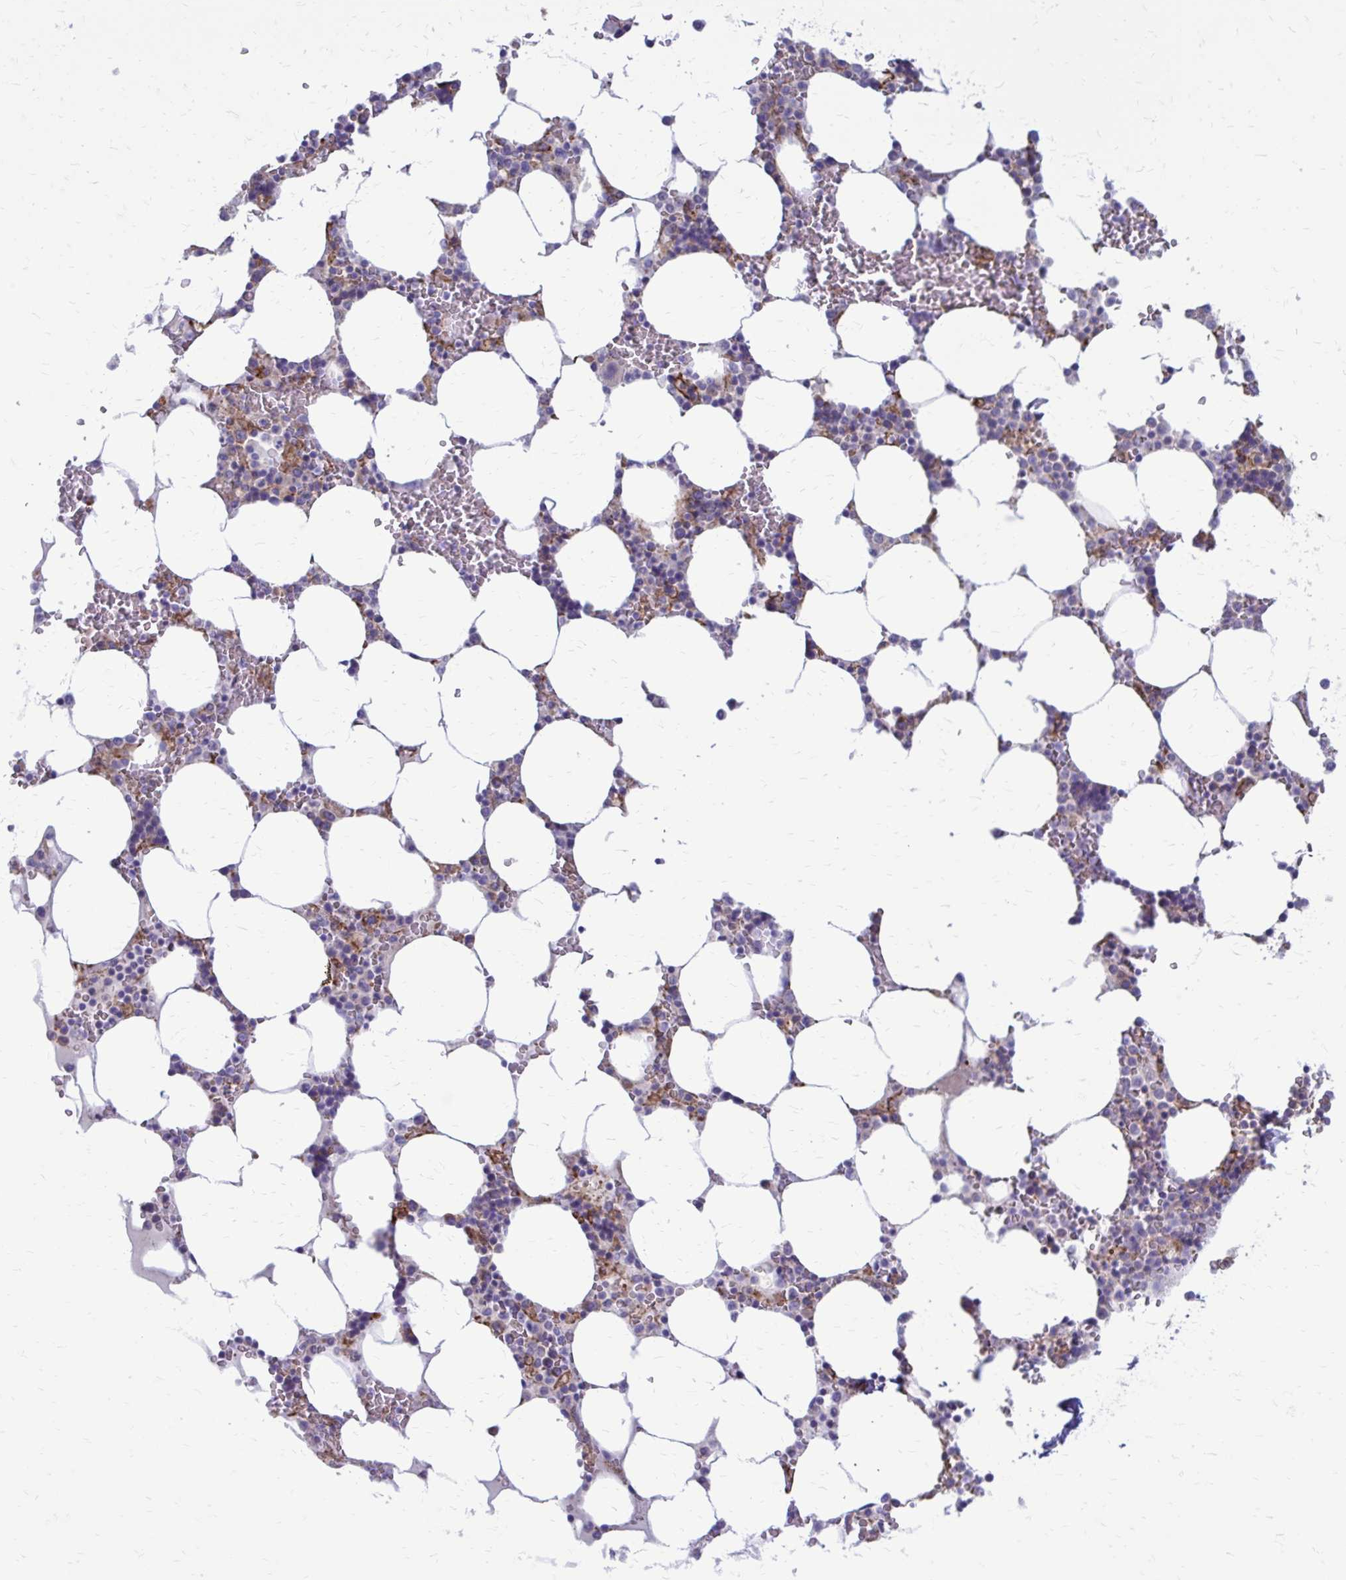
{"staining": {"intensity": "moderate", "quantity": "<25%", "location": "cytoplasmic/membranous"}, "tissue": "bone marrow", "cell_type": "Hematopoietic cells", "image_type": "normal", "snomed": [{"axis": "morphology", "description": "Normal tissue, NOS"}, {"axis": "topography", "description": "Bone marrow"}], "caption": "Moderate cytoplasmic/membranous expression is identified in about <25% of hematopoietic cells in unremarkable bone marrow.", "gene": "CLTA", "patient": {"sex": "male", "age": 64}}